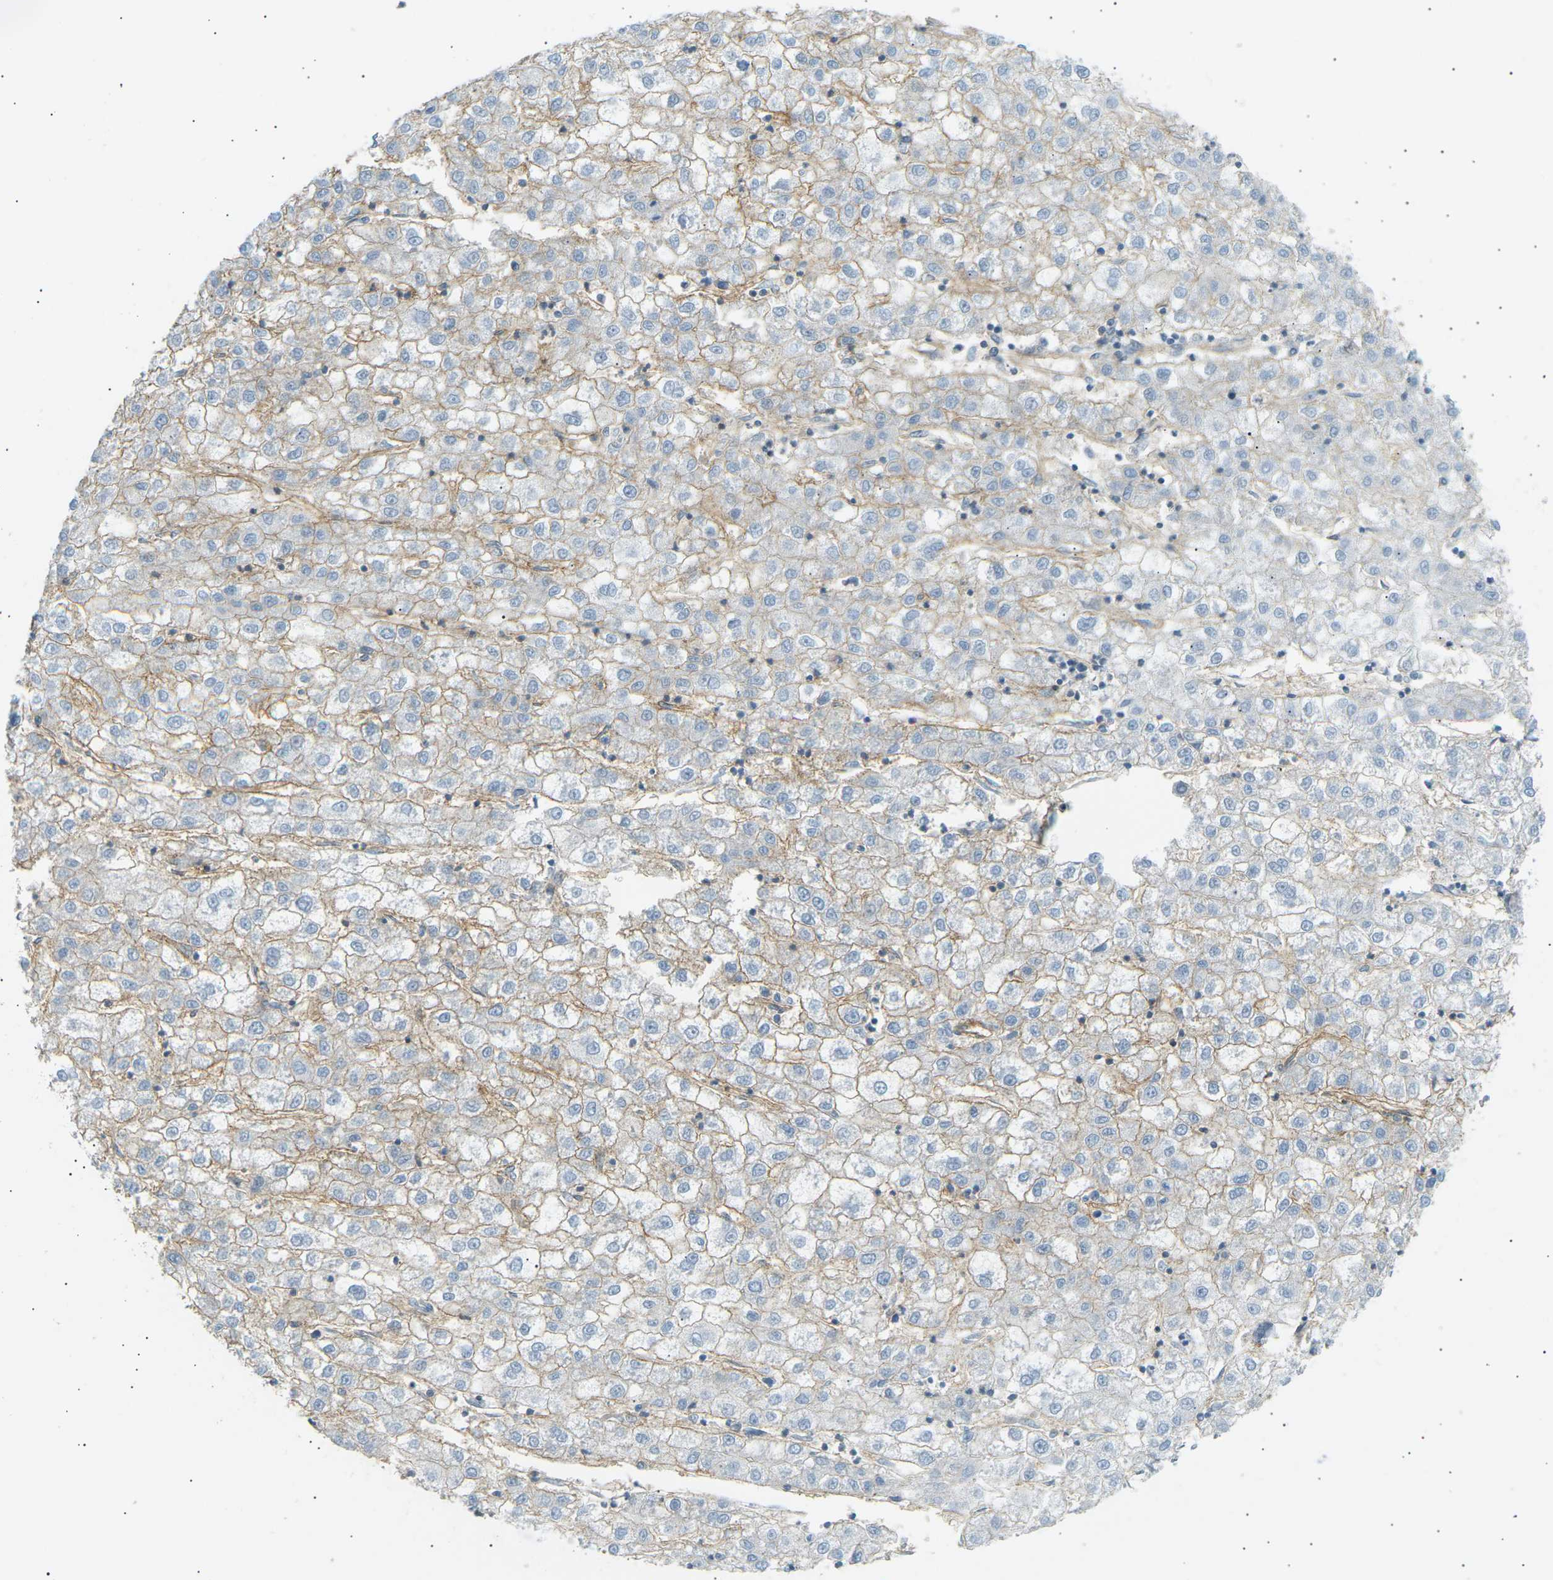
{"staining": {"intensity": "weak", "quantity": ">75%", "location": "cytoplasmic/membranous"}, "tissue": "liver cancer", "cell_type": "Tumor cells", "image_type": "cancer", "snomed": [{"axis": "morphology", "description": "Carcinoma, Hepatocellular, NOS"}, {"axis": "topography", "description": "Liver"}], "caption": "Immunohistochemistry (IHC) micrograph of neoplastic tissue: human liver hepatocellular carcinoma stained using immunohistochemistry (IHC) displays low levels of weak protein expression localized specifically in the cytoplasmic/membranous of tumor cells, appearing as a cytoplasmic/membranous brown color.", "gene": "ATP2B4", "patient": {"sex": "male", "age": 72}}